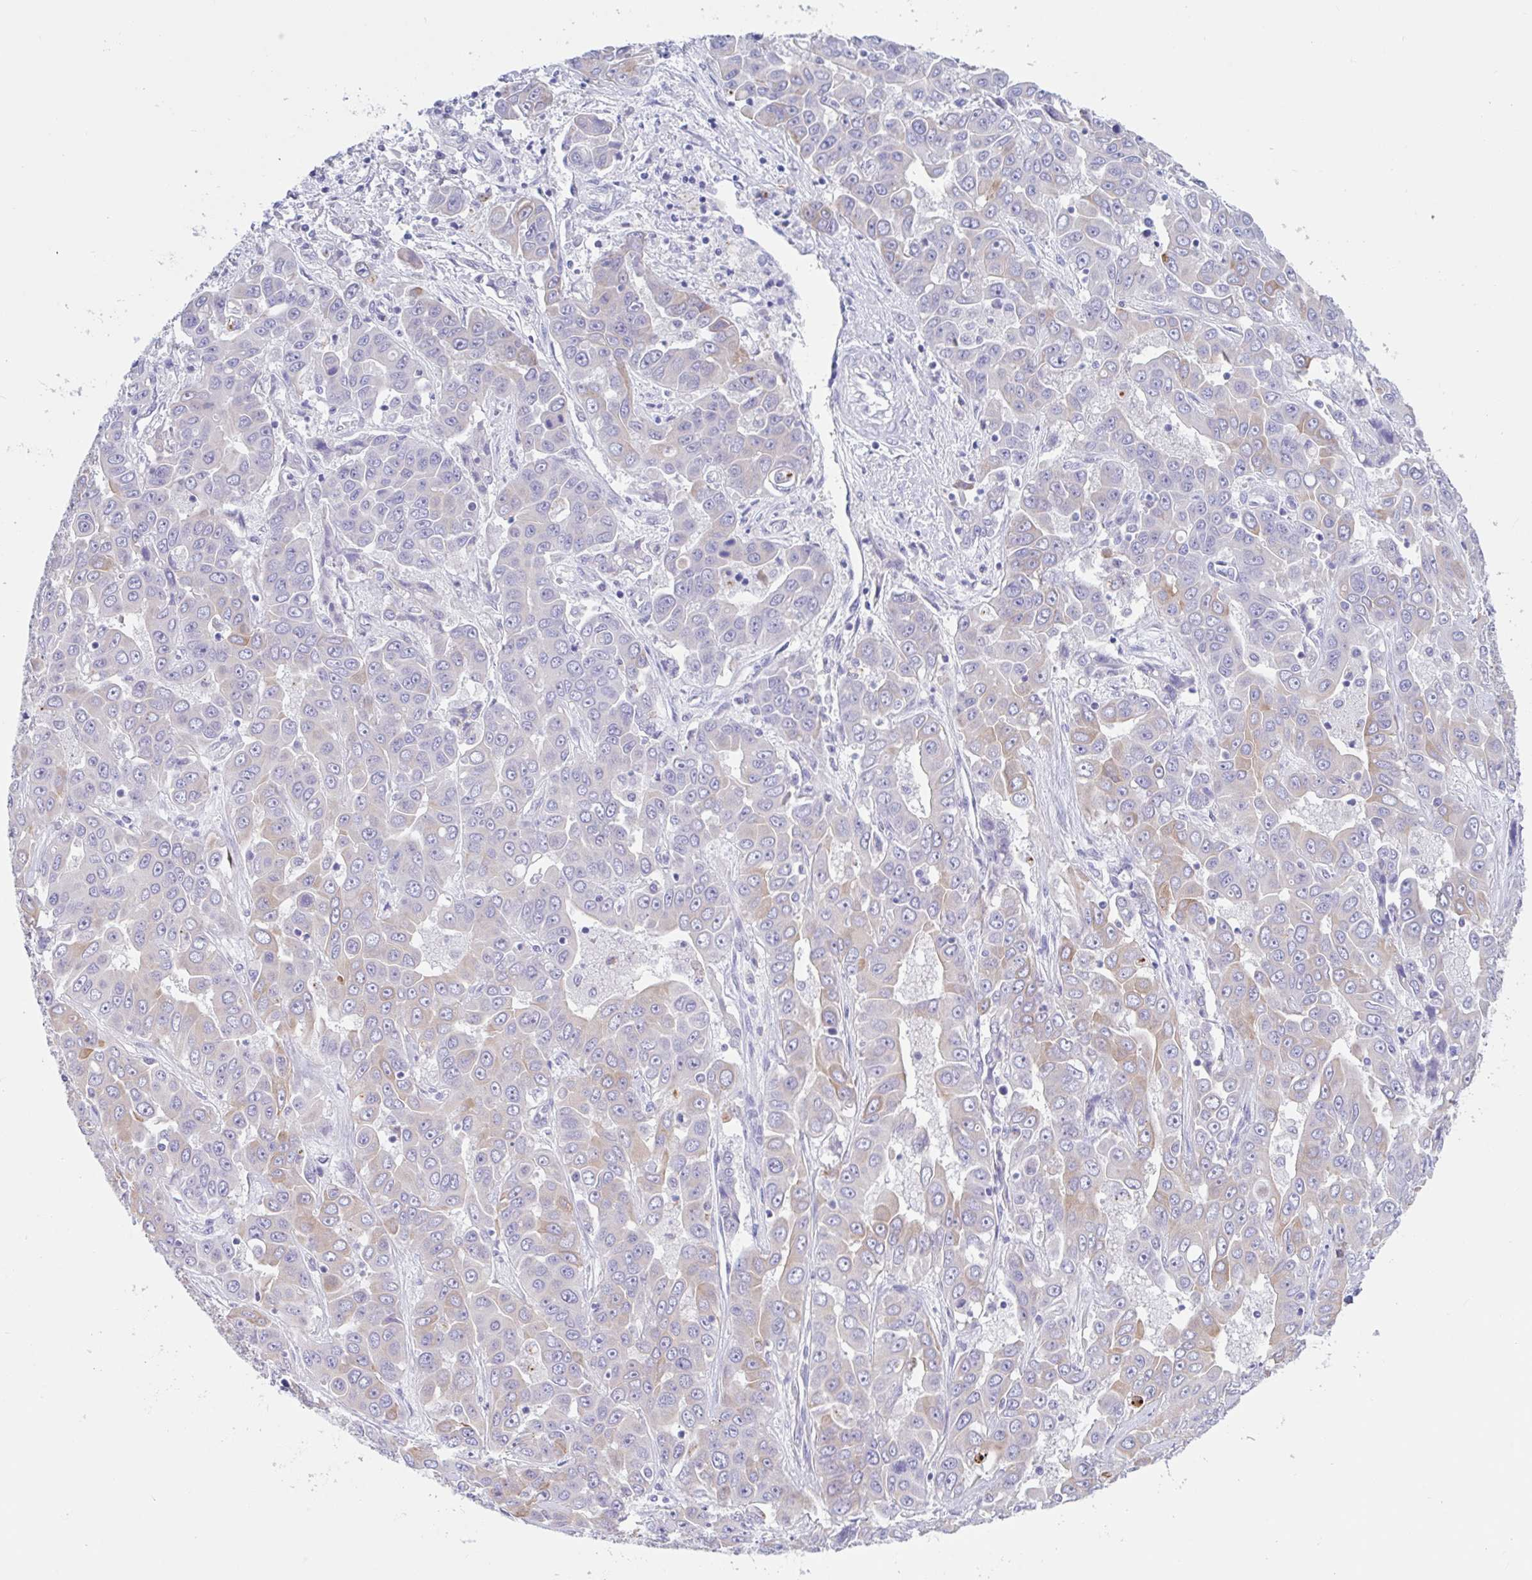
{"staining": {"intensity": "weak", "quantity": "<25%", "location": "cytoplasmic/membranous"}, "tissue": "liver cancer", "cell_type": "Tumor cells", "image_type": "cancer", "snomed": [{"axis": "morphology", "description": "Cholangiocarcinoma"}, {"axis": "topography", "description": "Liver"}], "caption": "DAB (3,3'-diaminobenzidine) immunohistochemical staining of liver cholangiocarcinoma demonstrates no significant staining in tumor cells.", "gene": "OR6N2", "patient": {"sex": "female", "age": 52}}